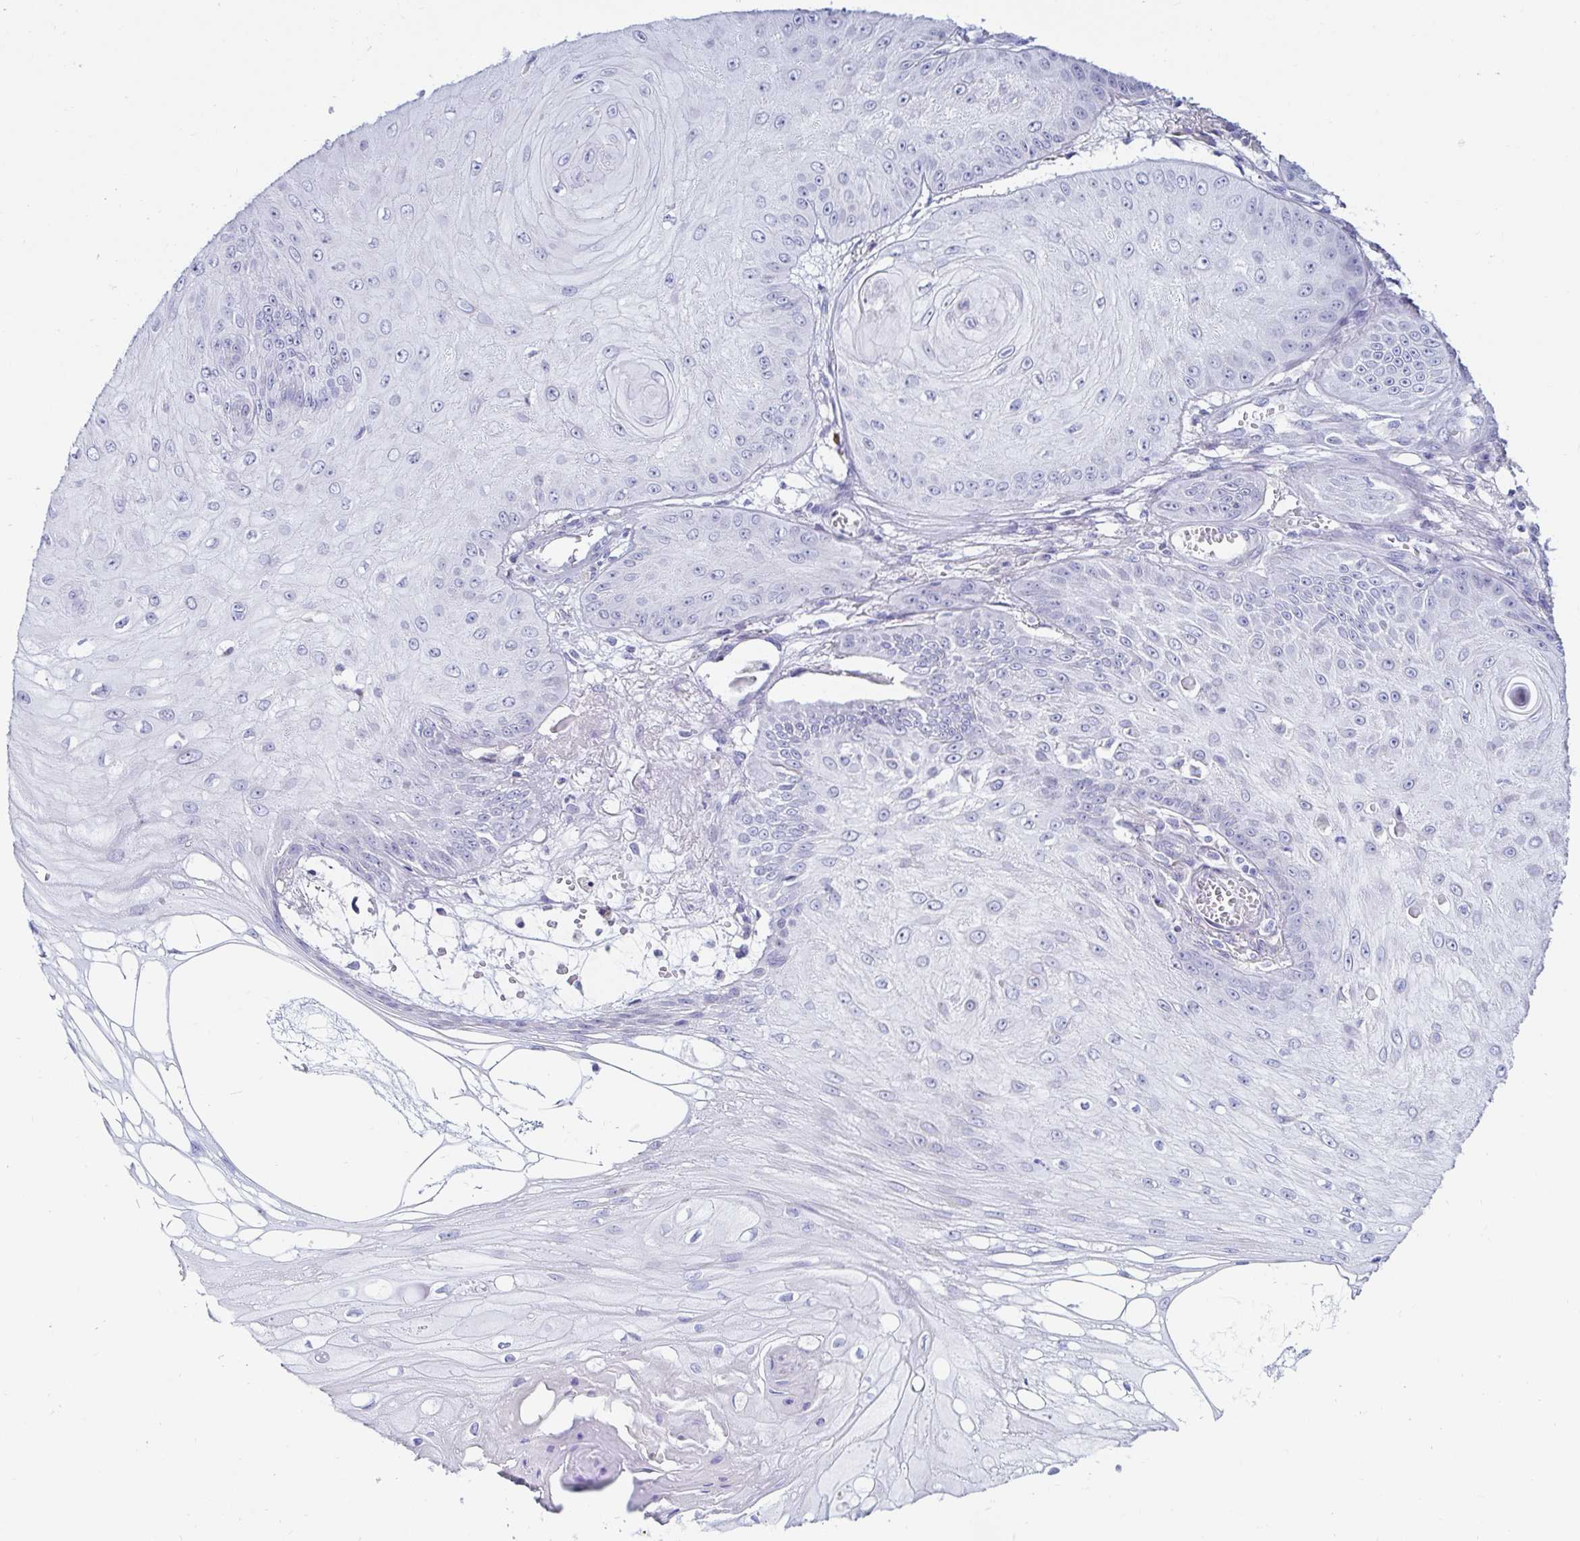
{"staining": {"intensity": "negative", "quantity": "none", "location": "none"}, "tissue": "skin cancer", "cell_type": "Tumor cells", "image_type": "cancer", "snomed": [{"axis": "morphology", "description": "Squamous cell carcinoma, NOS"}, {"axis": "topography", "description": "Skin"}], "caption": "The micrograph shows no significant positivity in tumor cells of skin squamous cell carcinoma.", "gene": "C4orf17", "patient": {"sex": "male", "age": 70}}